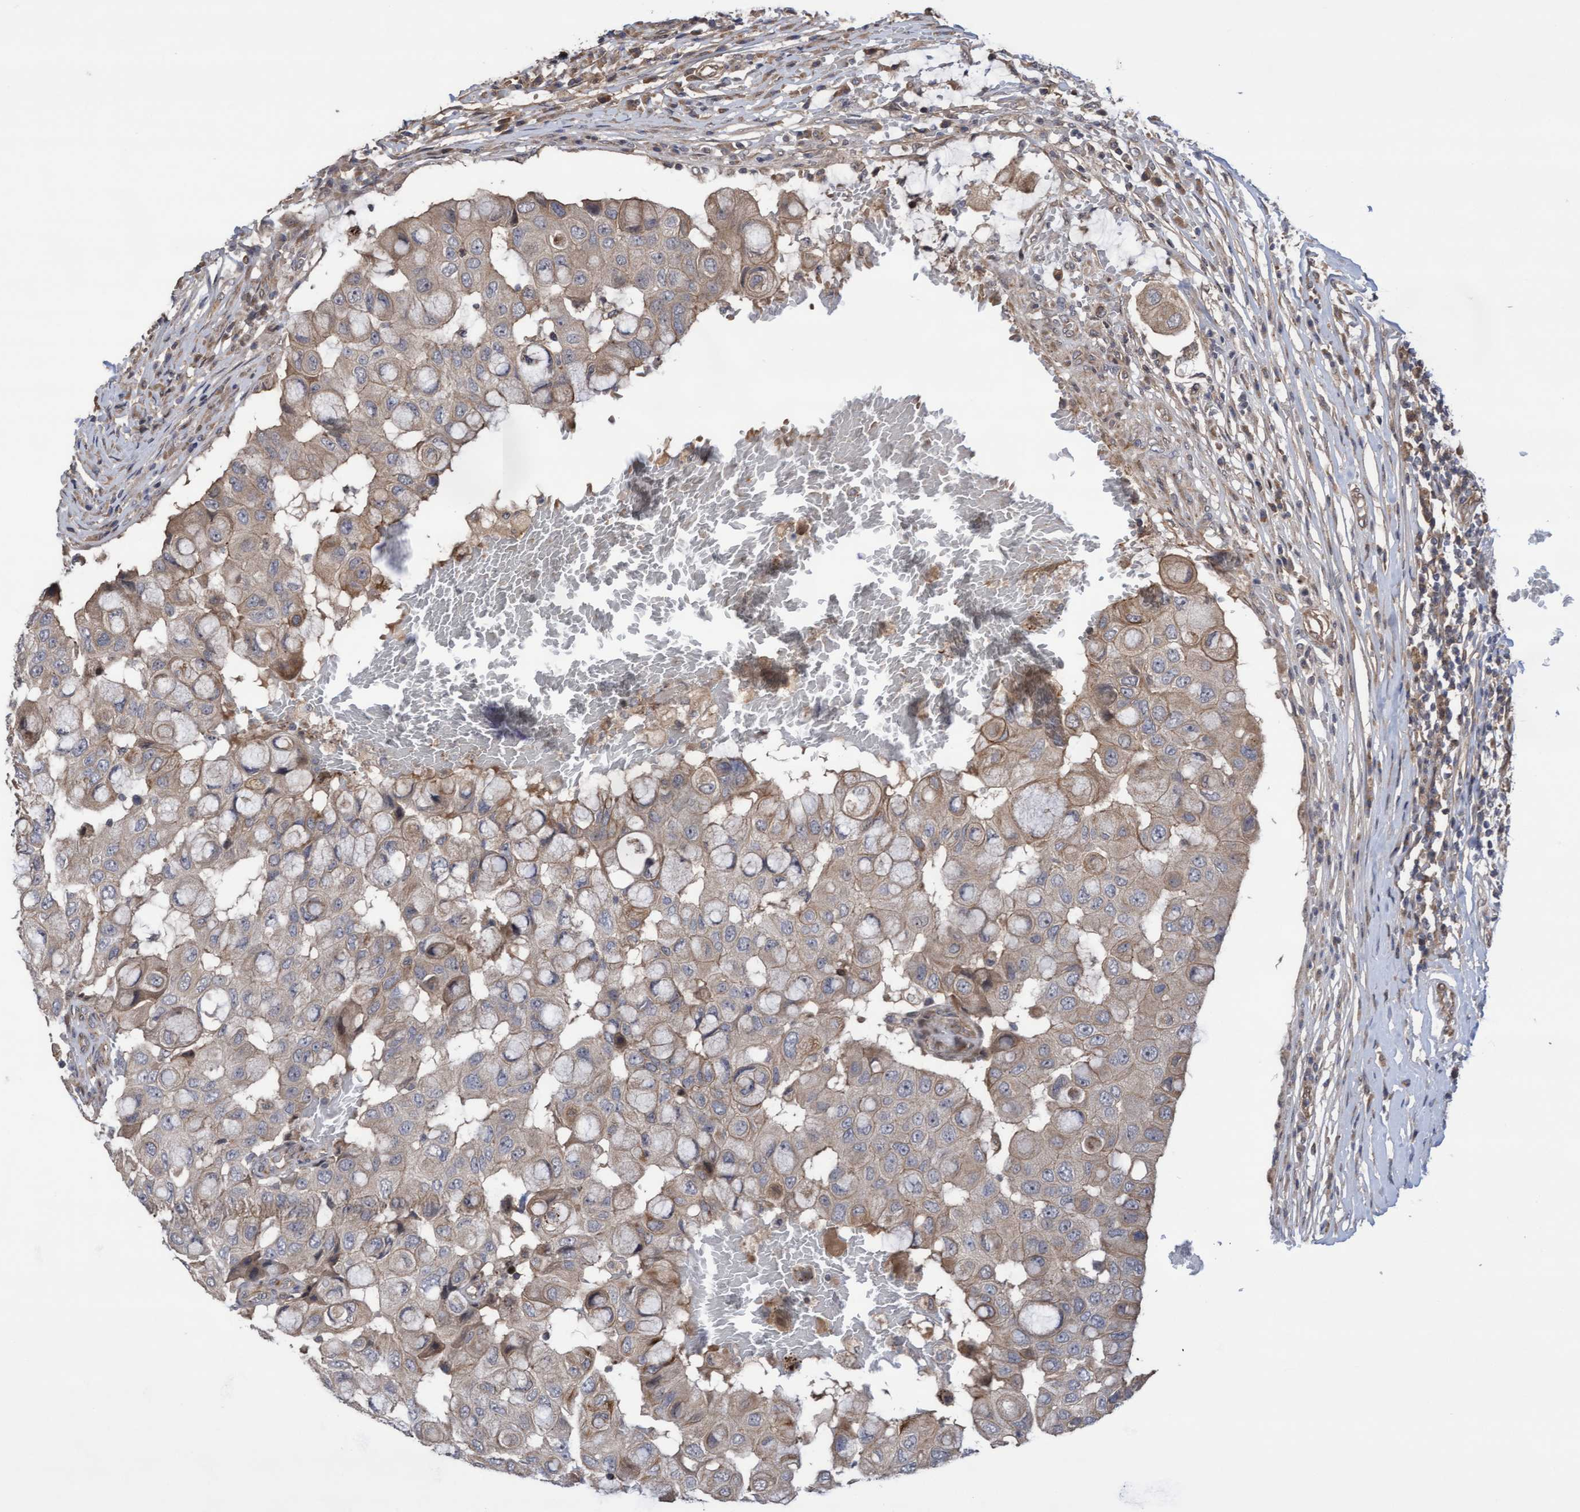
{"staining": {"intensity": "weak", "quantity": "25%-75%", "location": "cytoplasmic/membranous"}, "tissue": "breast cancer", "cell_type": "Tumor cells", "image_type": "cancer", "snomed": [{"axis": "morphology", "description": "Duct carcinoma"}, {"axis": "topography", "description": "Breast"}], "caption": "DAB immunohistochemical staining of human breast intraductal carcinoma displays weak cytoplasmic/membranous protein staining in about 25%-75% of tumor cells.", "gene": "COBL", "patient": {"sex": "female", "age": 27}}